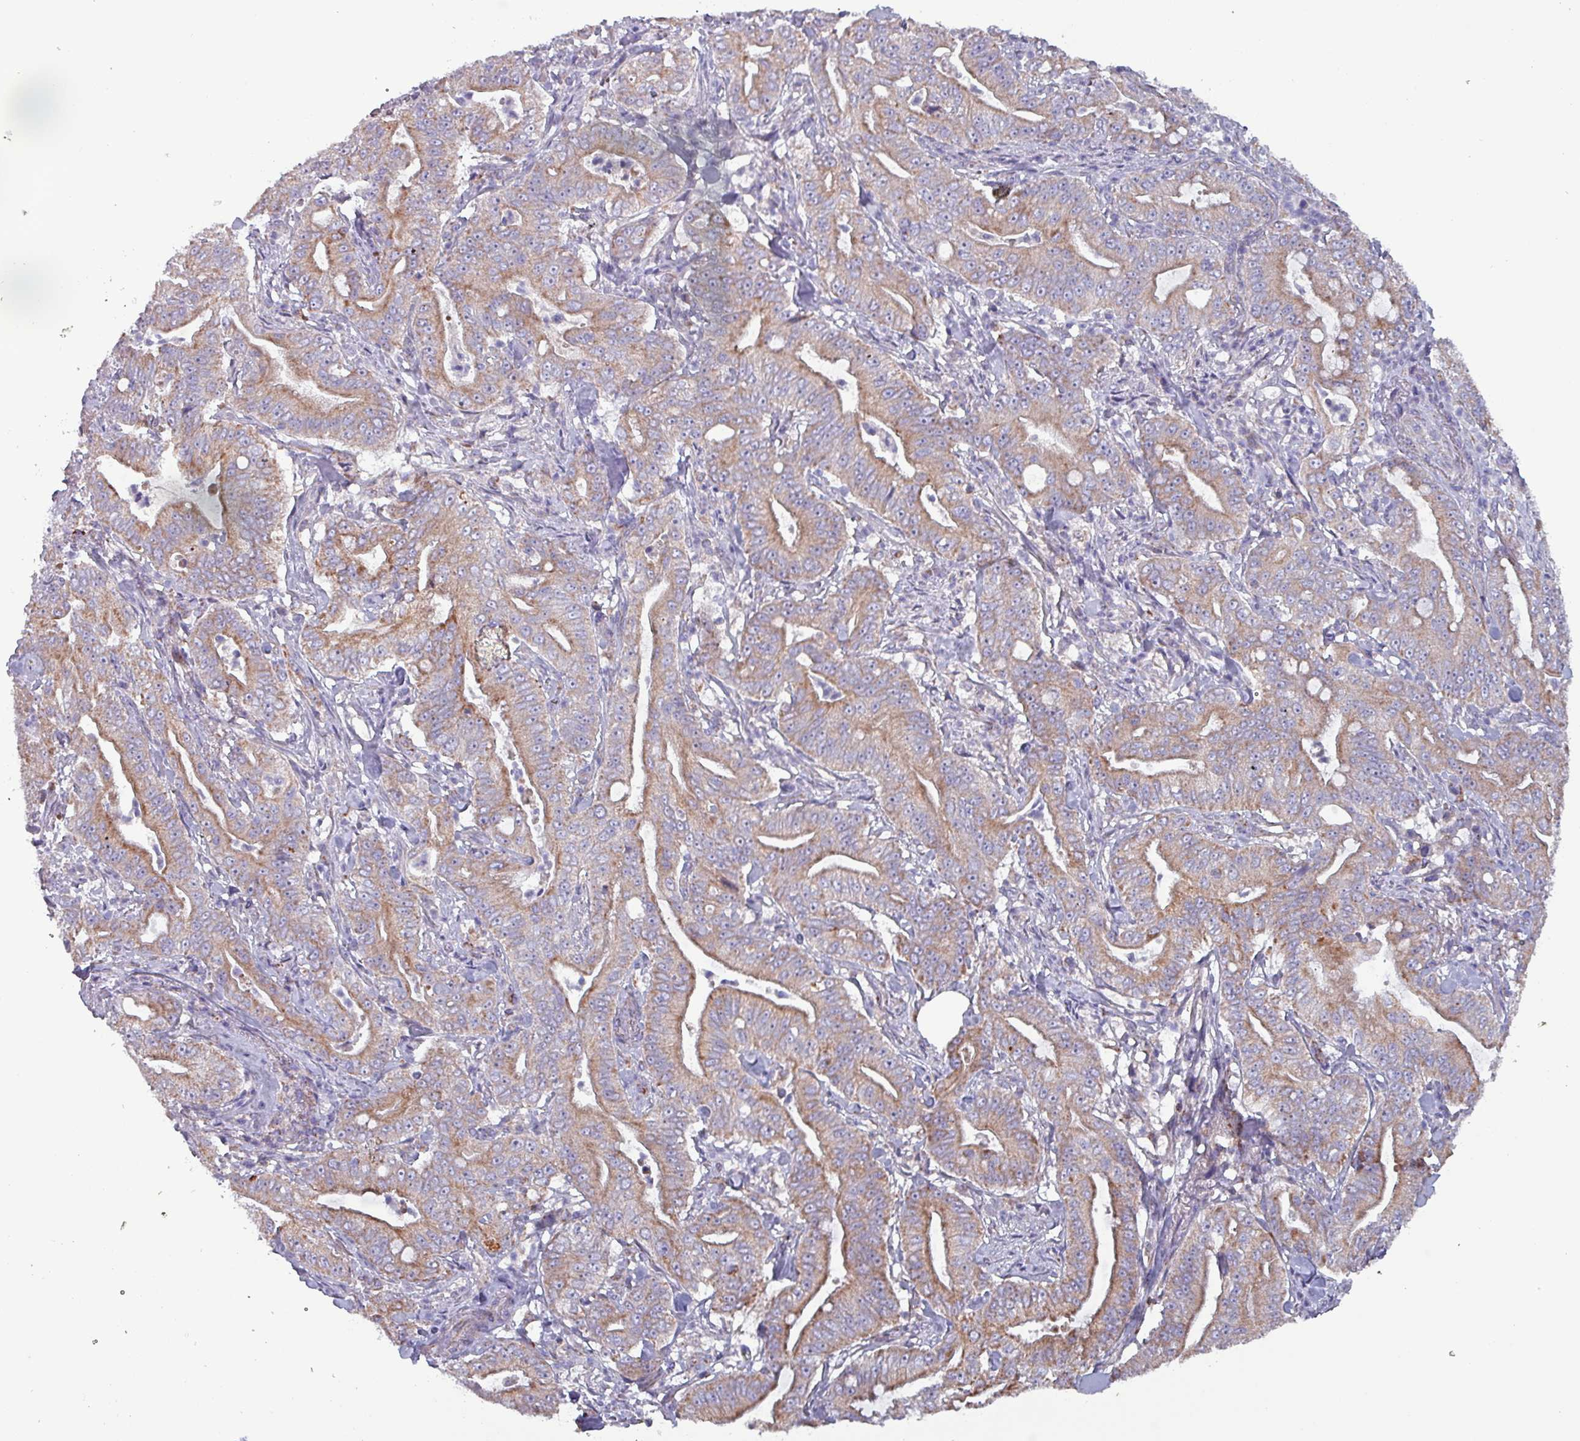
{"staining": {"intensity": "moderate", "quantity": ">75%", "location": "cytoplasmic/membranous"}, "tissue": "pancreatic cancer", "cell_type": "Tumor cells", "image_type": "cancer", "snomed": [{"axis": "morphology", "description": "Adenocarcinoma, NOS"}, {"axis": "topography", "description": "Pancreas"}], "caption": "Tumor cells exhibit medium levels of moderate cytoplasmic/membranous positivity in about >75% of cells in human pancreatic cancer (adenocarcinoma).", "gene": "ZNF322", "patient": {"sex": "male", "age": 71}}